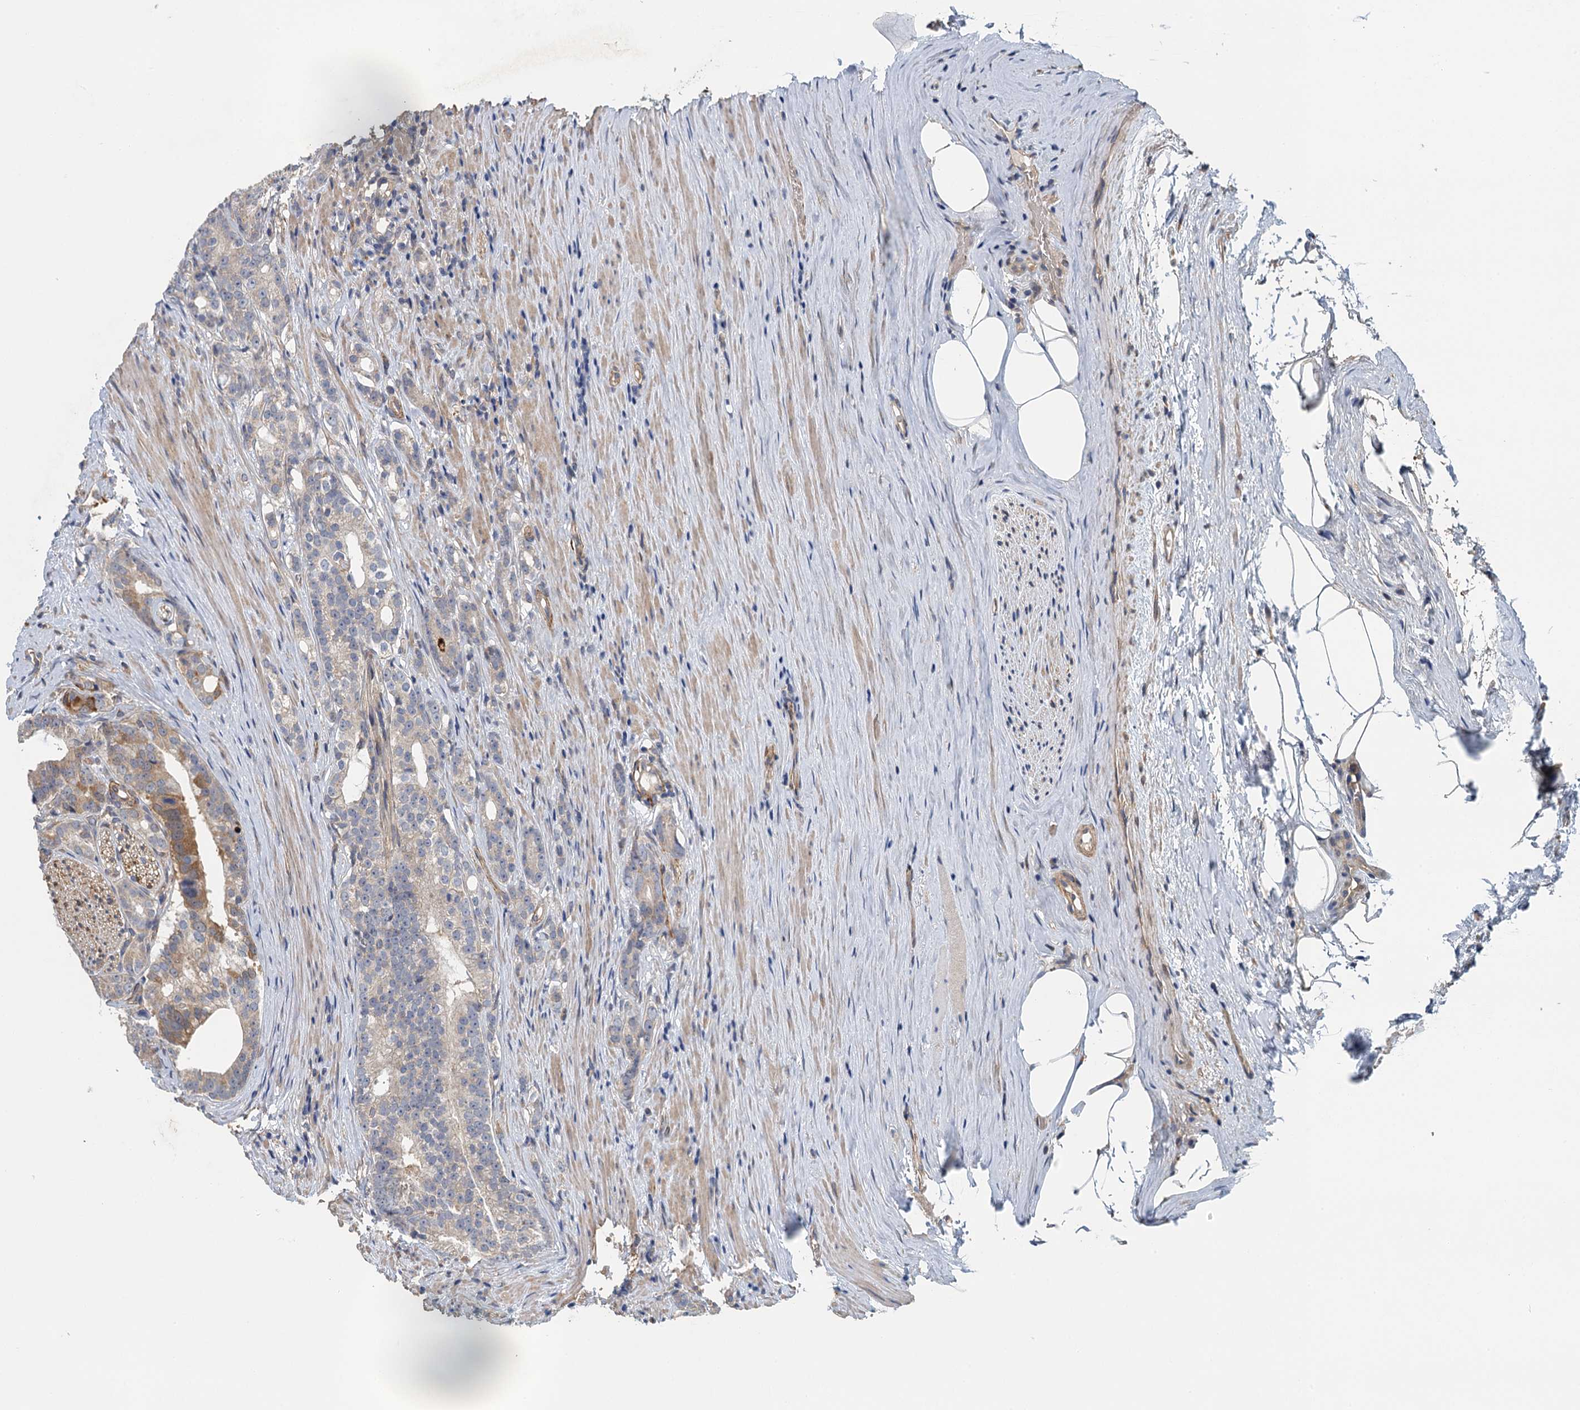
{"staining": {"intensity": "moderate", "quantity": "<25%", "location": "cytoplasmic/membranous"}, "tissue": "prostate cancer", "cell_type": "Tumor cells", "image_type": "cancer", "snomed": [{"axis": "morphology", "description": "Adenocarcinoma, Low grade"}, {"axis": "topography", "description": "Prostate"}], "caption": "Immunohistochemical staining of prostate adenocarcinoma (low-grade) demonstrates moderate cytoplasmic/membranous protein expression in about <25% of tumor cells.", "gene": "RSAD2", "patient": {"sex": "male", "age": 71}}